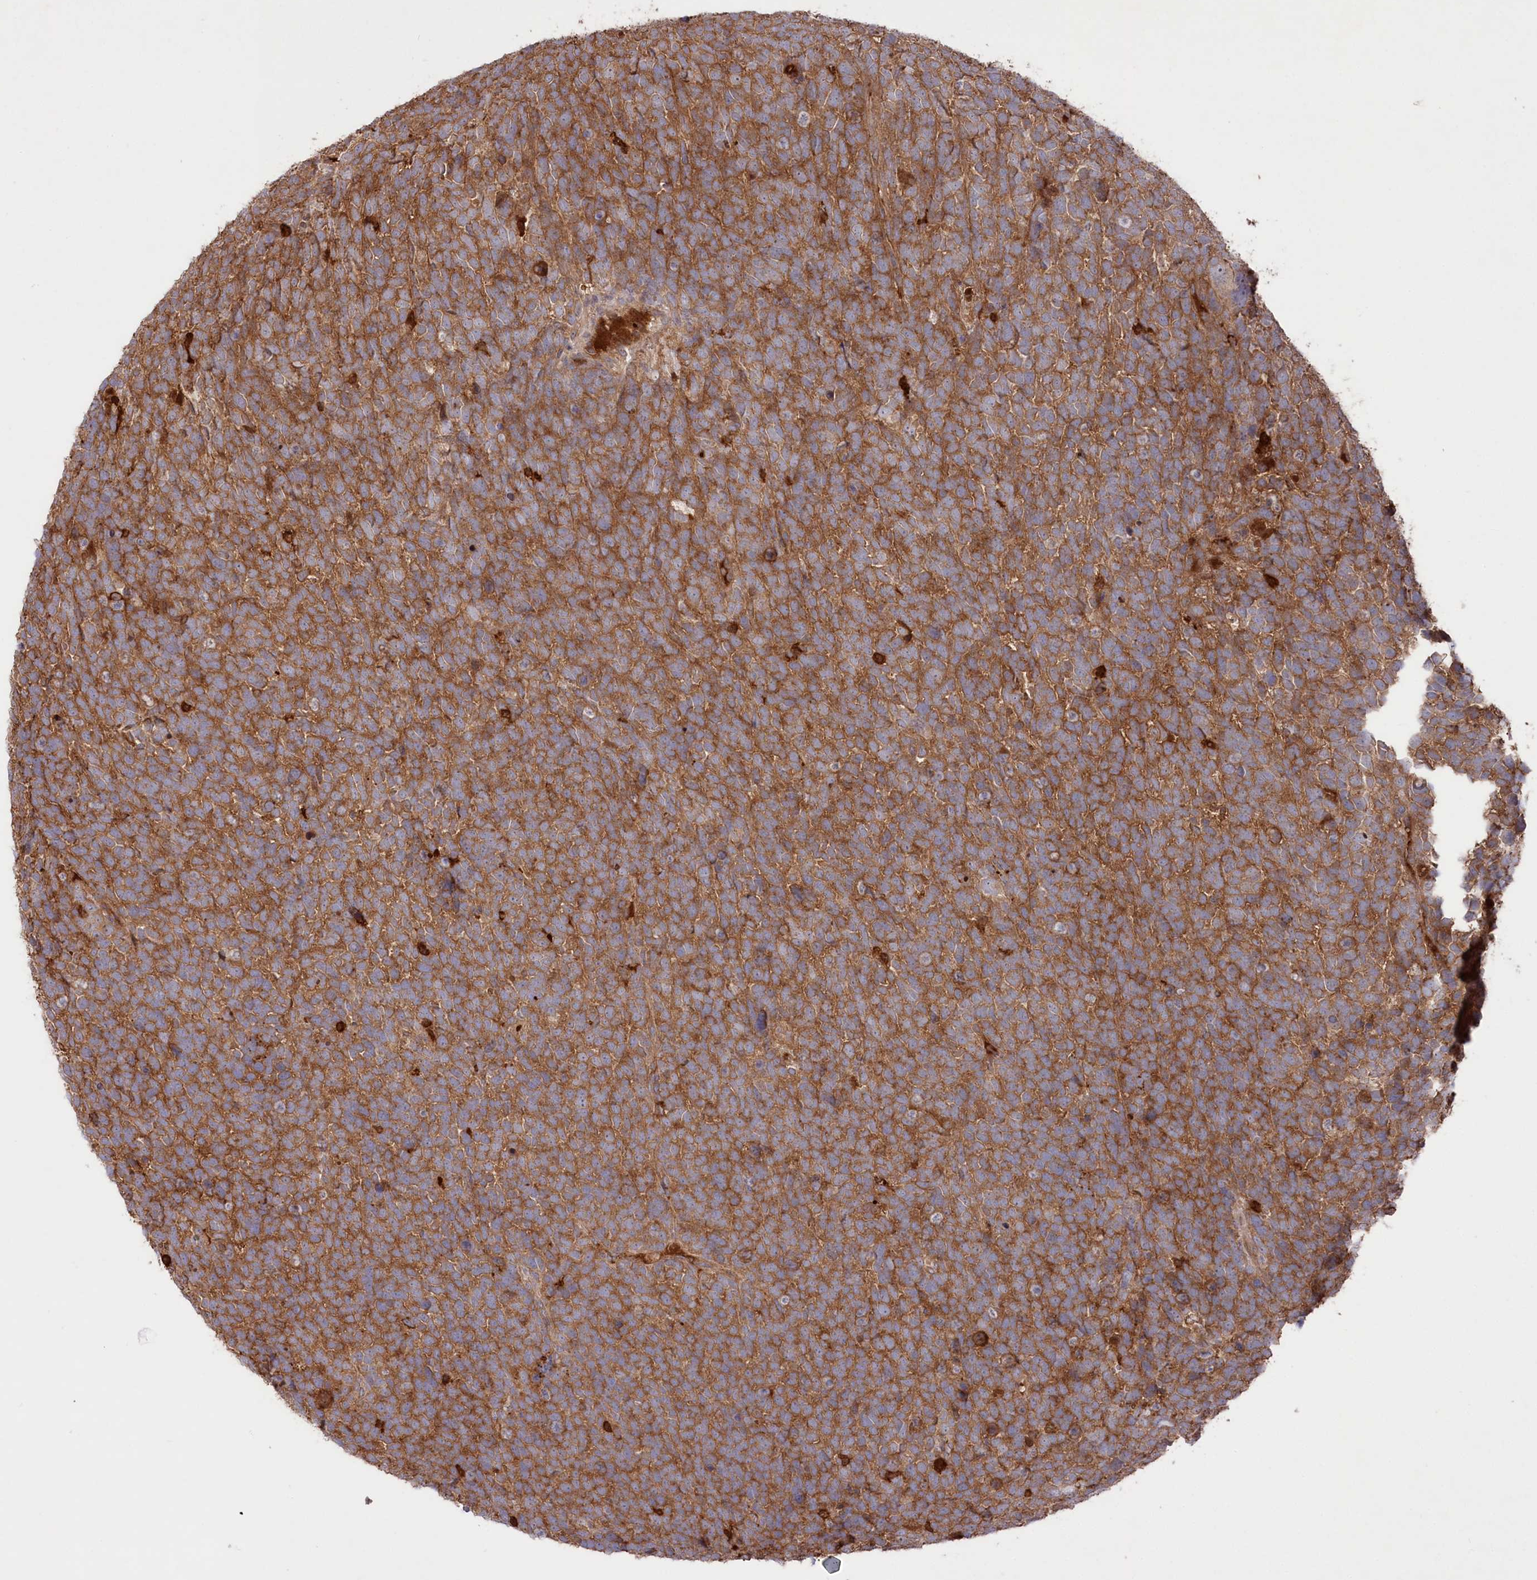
{"staining": {"intensity": "strong", "quantity": ">75%", "location": "cytoplasmic/membranous"}, "tissue": "urothelial cancer", "cell_type": "Tumor cells", "image_type": "cancer", "snomed": [{"axis": "morphology", "description": "Urothelial carcinoma, High grade"}, {"axis": "topography", "description": "Urinary bladder"}], "caption": "Approximately >75% of tumor cells in urothelial cancer display strong cytoplasmic/membranous protein staining as visualized by brown immunohistochemical staining.", "gene": "PPP1R21", "patient": {"sex": "female", "age": 82}}